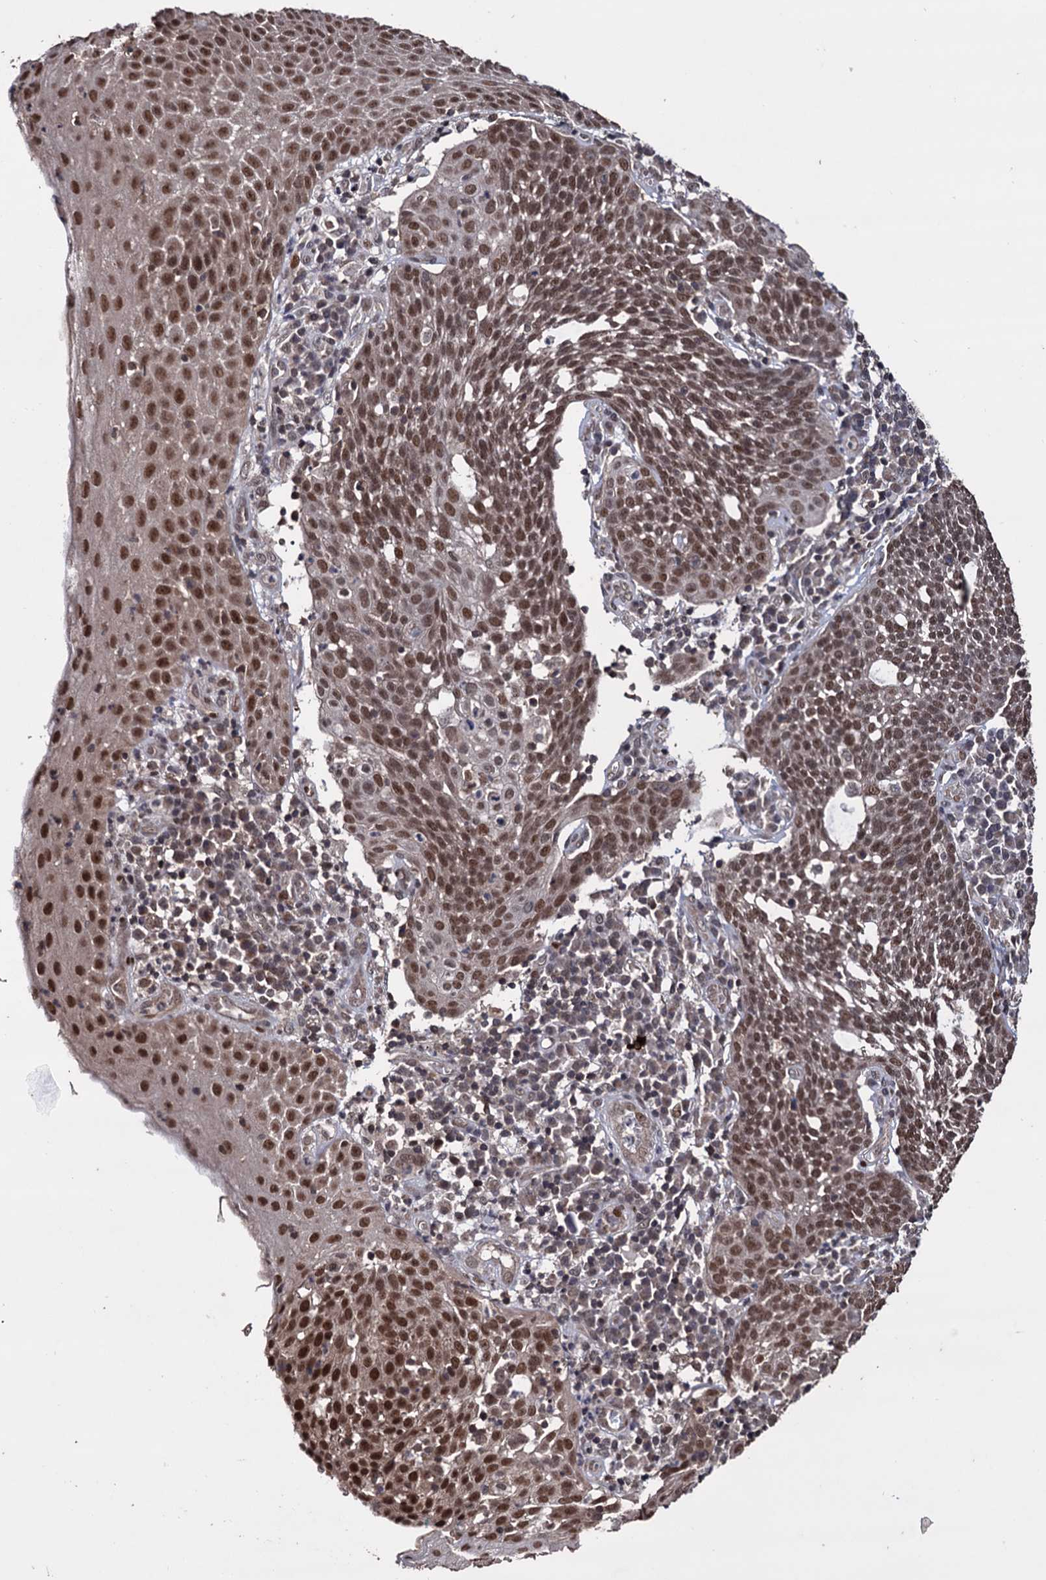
{"staining": {"intensity": "moderate", "quantity": ">75%", "location": "nuclear"}, "tissue": "cervical cancer", "cell_type": "Tumor cells", "image_type": "cancer", "snomed": [{"axis": "morphology", "description": "Squamous cell carcinoma, NOS"}, {"axis": "topography", "description": "Cervix"}], "caption": "Immunohistochemical staining of cervical squamous cell carcinoma reveals medium levels of moderate nuclear protein expression in about >75% of tumor cells. (Brightfield microscopy of DAB IHC at high magnification).", "gene": "KLF5", "patient": {"sex": "female", "age": 34}}